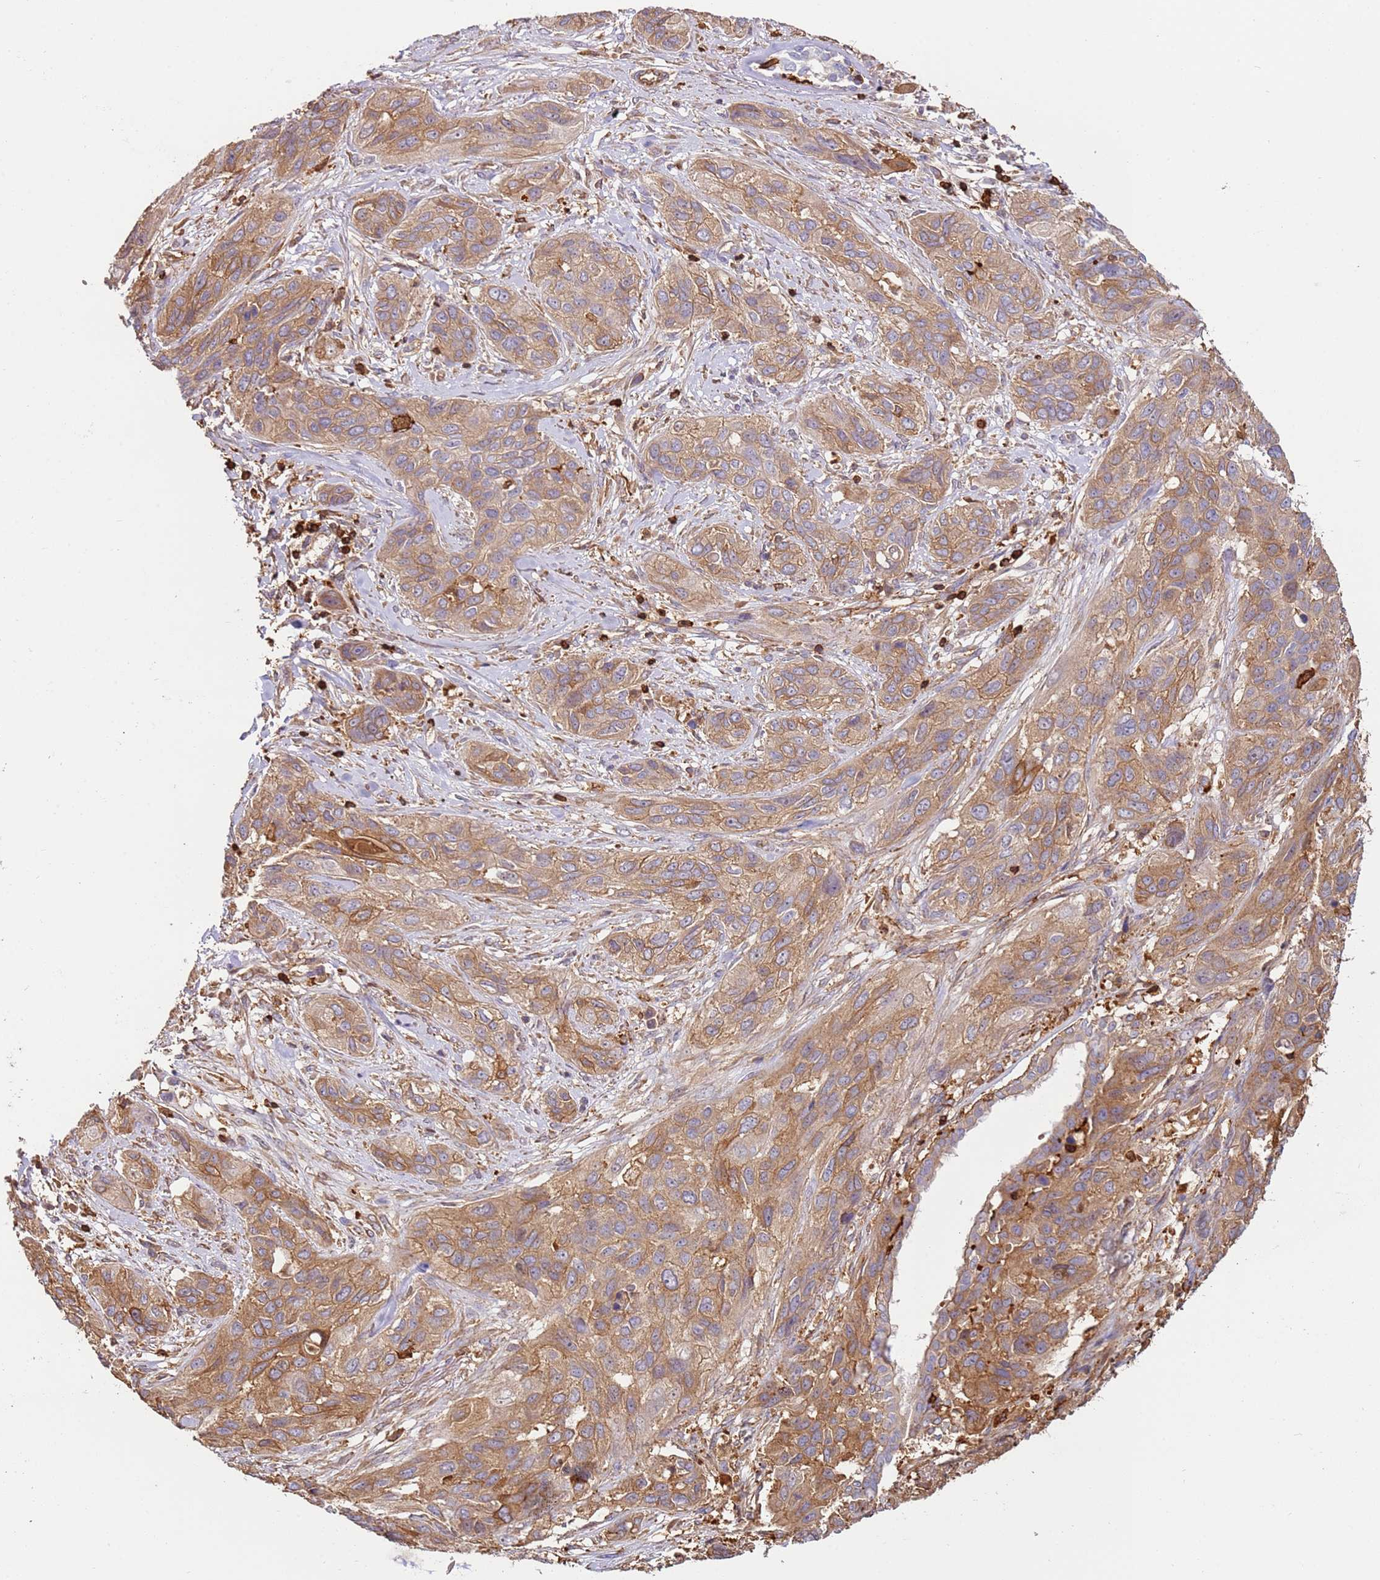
{"staining": {"intensity": "moderate", "quantity": "25%-75%", "location": "cytoplasmic/membranous"}, "tissue": "lung cancer", "cell_type": "Tumor cells", "image_type": "cancer", "snomed": [{"axis": "morphology", "description": "Squamous cell carcinoma, NOS"}, {"axis": "topography", "description": "Lung"}], "caption": "An immunohistochemistry (IHC) micrograph of tumor tissue is shown. Protein staining in brown highlights moderate cytoplasmic/membranous positivity in squamous cell carcinoma (lung) within tumor cells. Nuclei are stained in blue.", "gene": "OR6P1", "patient": {"sex": "female", "age": 70}}